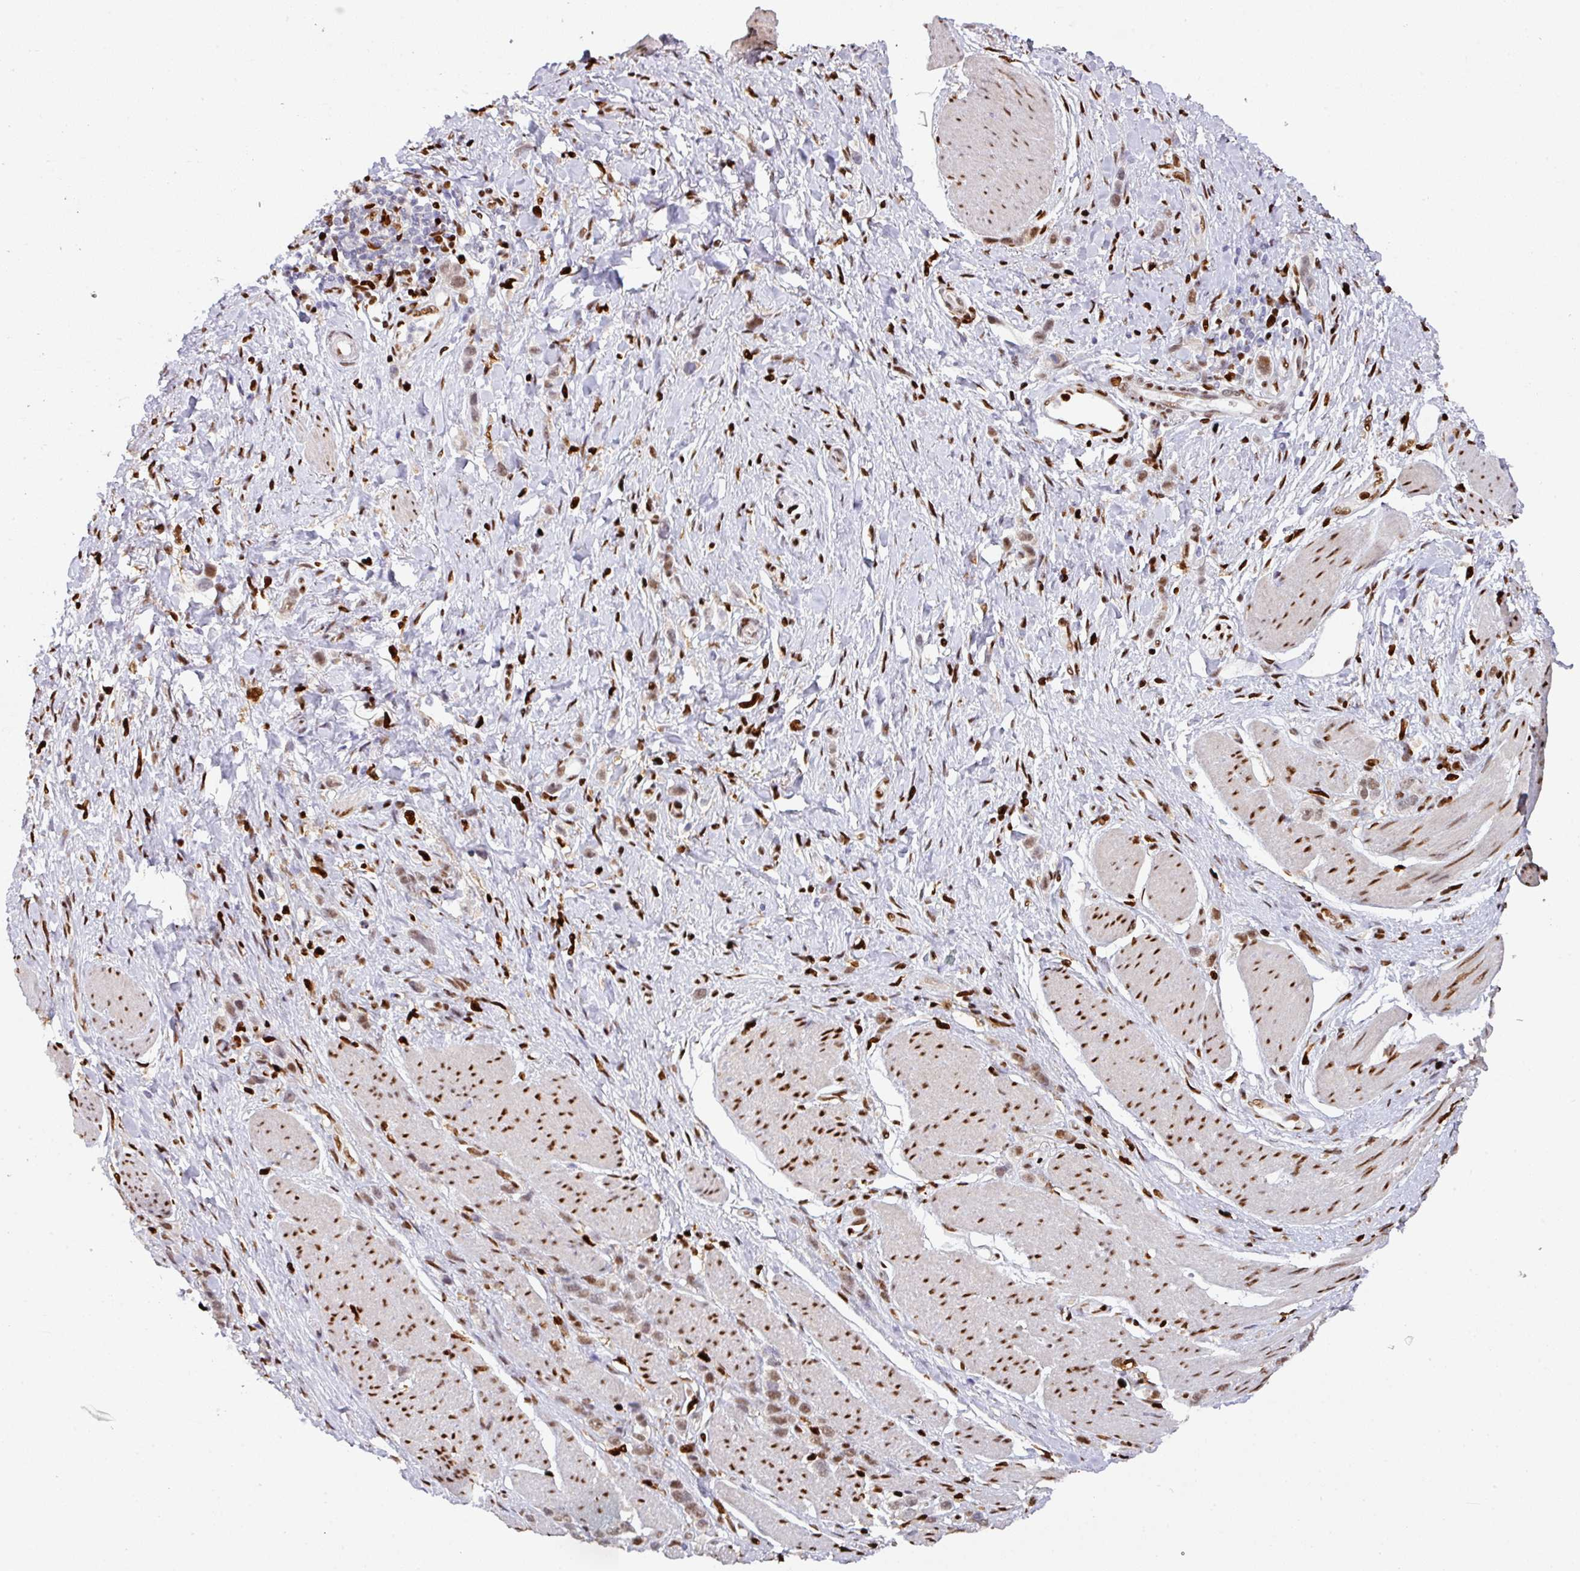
{"staining": {"intensity": "moderate", "quantity": "25%-75%", "location": "nuclear"}, "tissue": "stomach cancer", "cell_type": "Tumor cells", "image_type": "cancer", "snomed": [{"axis": "morphology", "description": "Adenocarcinoma, NOS"}, {"axis": "topography", "description": "Stomach"}], "caption": "A brown stain highlights moderate nuclear staining of a protein in human stomach cancer tumor cells.", "gene": "SAMHD1", "patient": {"sex": "female", "age": 65}}